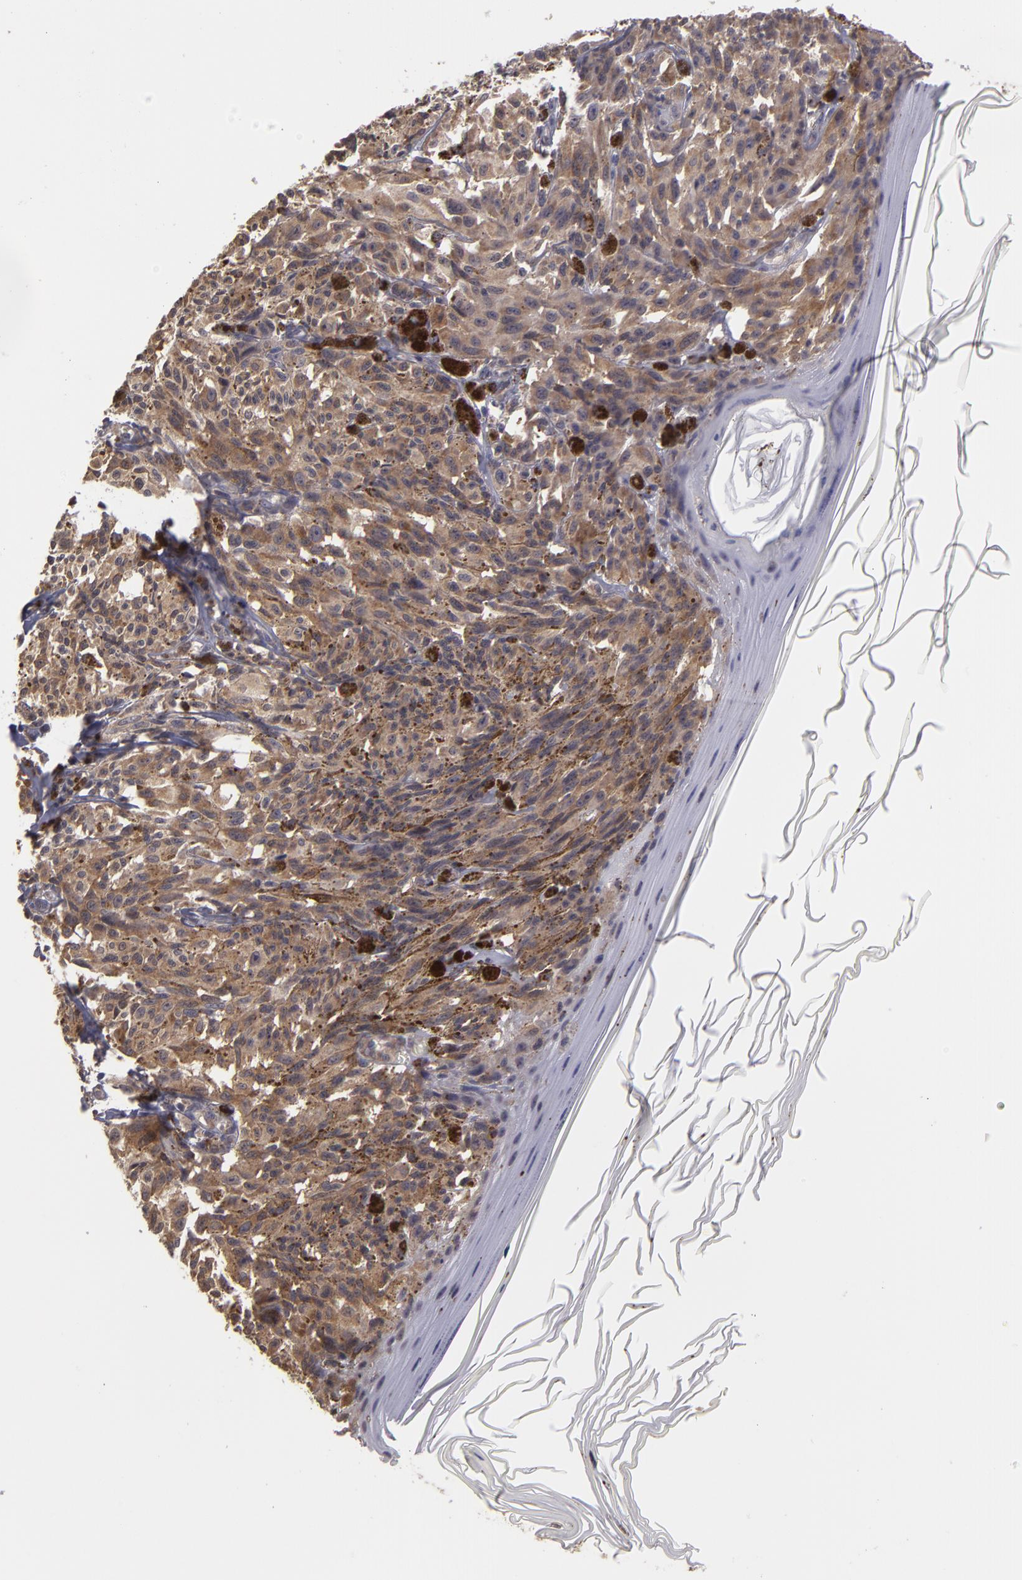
{"staining": {"intensity": "moderate", "quantity": ">75%", "location": "cytoplasmic/membranous"}, "tissue": "melanoma", "cell_type": "Tumor cells", "image_type": "cancer", "snomed": [{"axis": "morphology", "description": "Malignant melanoma, NOS"}, {"axis": "topography", "description": "Skin"}], "caption": "Immunohistochemical staining of malignant melanoma shows medium levels of moderate cytoplasmic/membranous protein expression in approximately >75% of tumor cells.", "gene": "MTHFD1", "patient": {"sex": "female", "age": 72}}